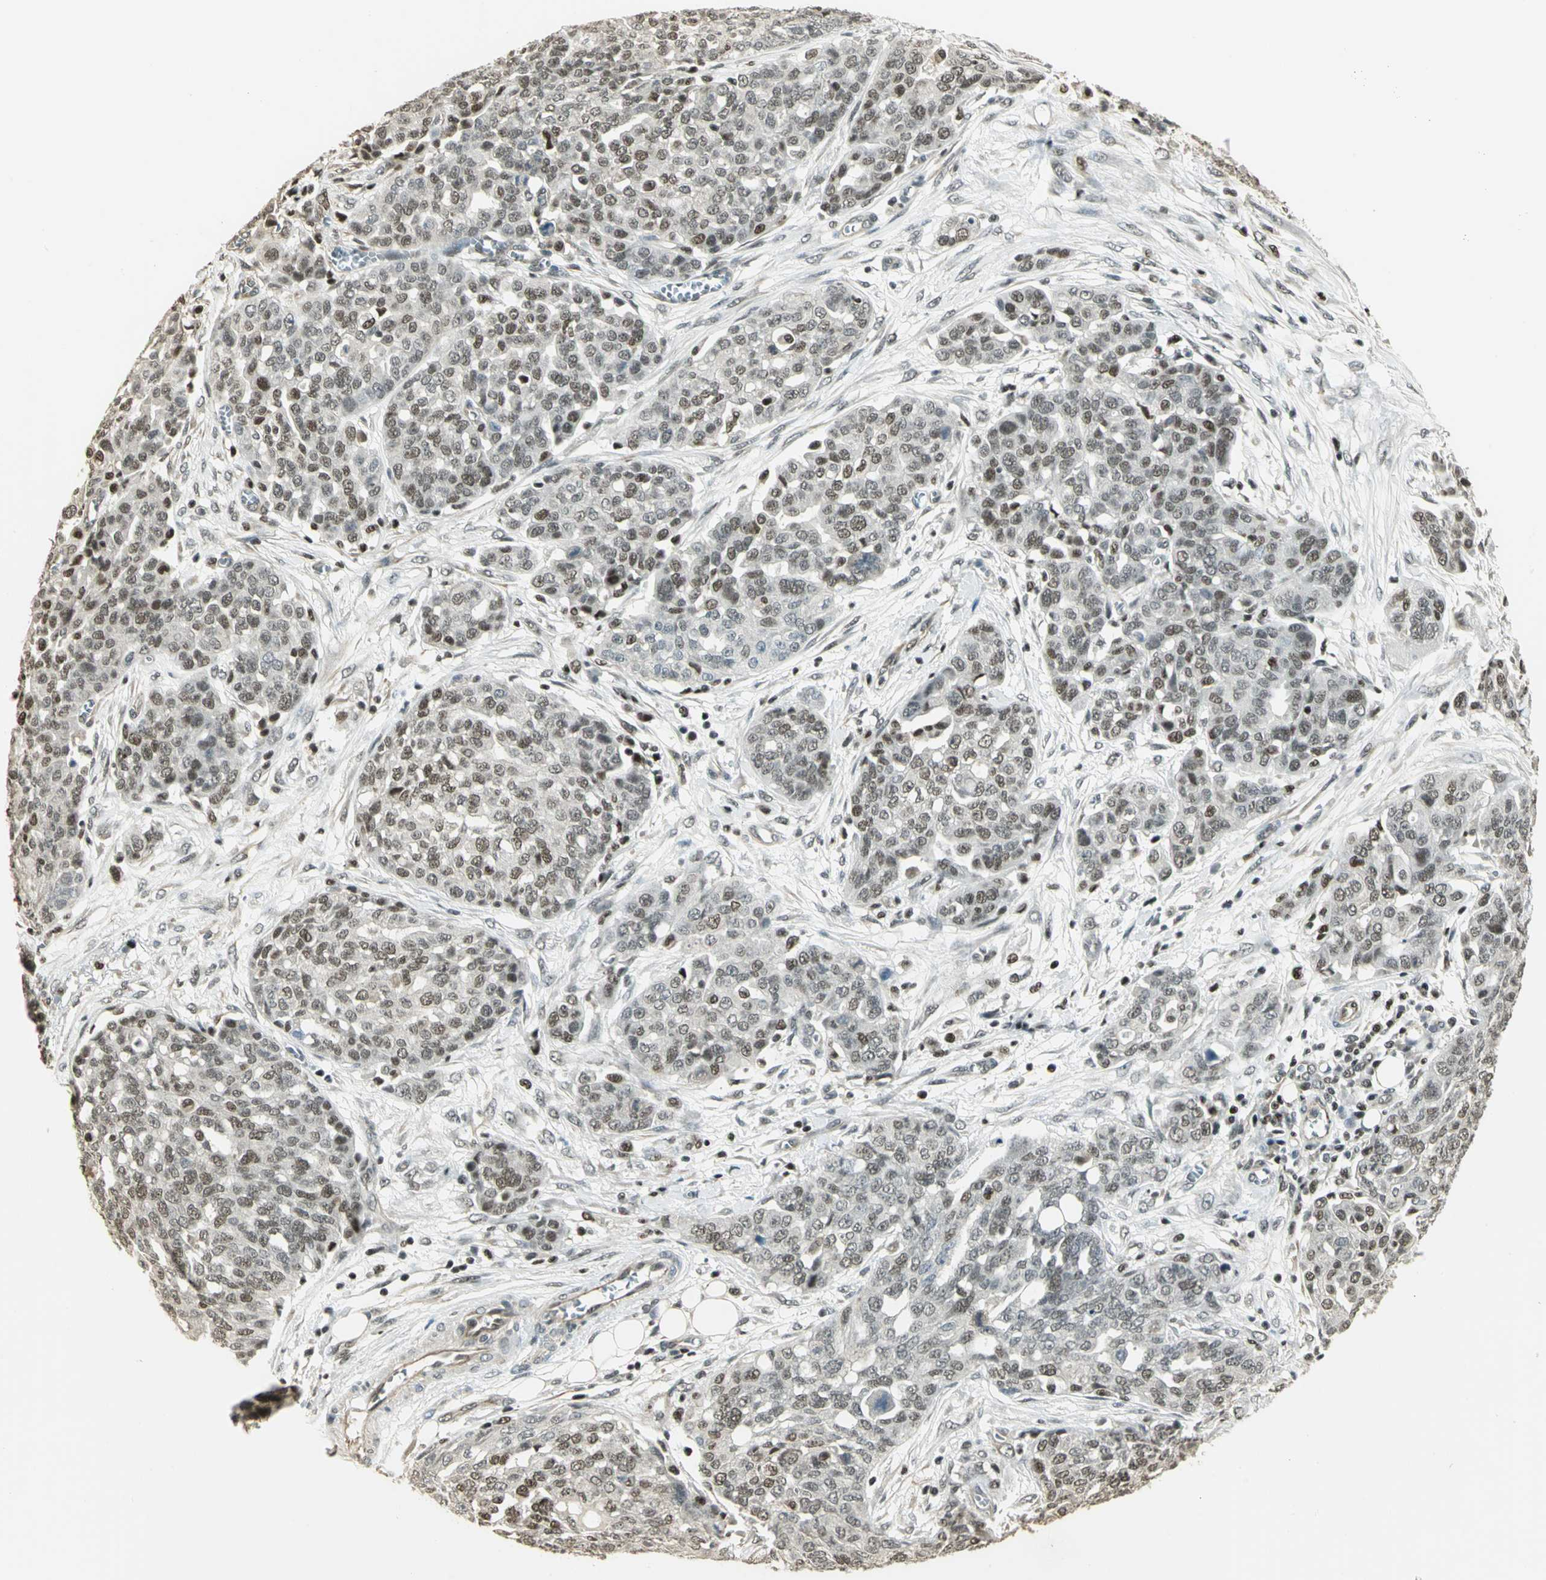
{"staining": {"intensity": "weak", "quantity": ">75%", "location": "nuclear"}, "tissue": "ovarian cancer", "cell_type": "Tumor cells", "image_type": "cancer", "snomed": [{"axis": "morphology", "description": "Cystadenocarcinoma, serous, NOS"}, {"axis": "topography", "description": "Soft tissue"}, {"axis": "topography", "description": "Ovary"}], "caption": "High-power microscopy captured an IHC histopathology image of ovarian serous cystadenocarcinoma, revealing weak nuclear positivity in approximately >75% of tumor cells. Ihc stains the protein in brown and the nuclei are stained blue.", "gene": "ELF1", "patient": {"sex": "female", "age": 57}}